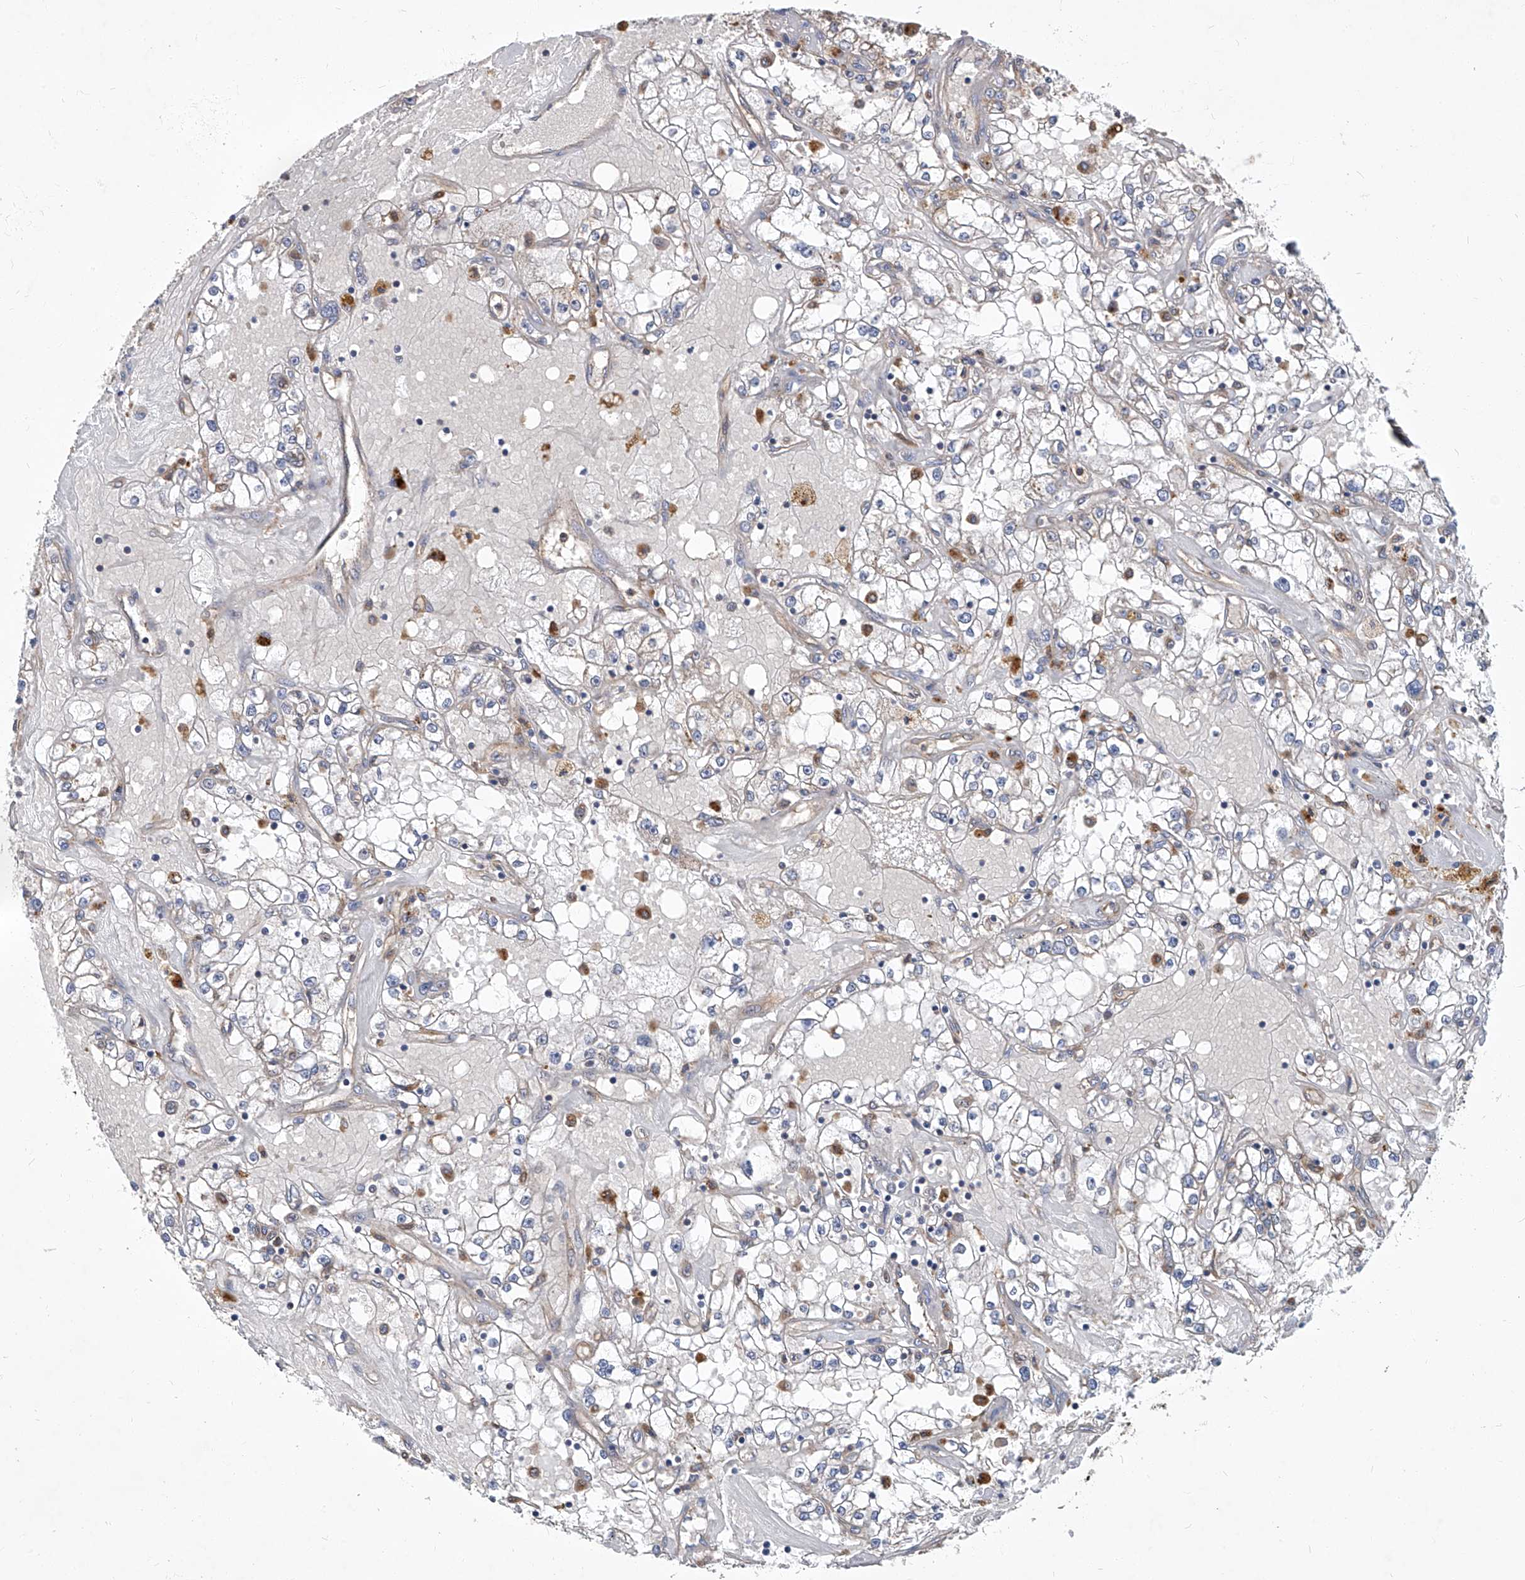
{"staining": {"intensity": "negative", "quantity": "none", "location": "none"}, "tissue": "renal cancer", "cell_type": "Tumor cells", "image_type": "cancer", "snomed": [{"axis": "morphology", "description": "Adenocarcinoma, NOS"}, {"axis": "topography", "description": "Kidney"}], "caption": "IHC photomicrograph of neoplastic tissue: adenocarcinoma (renal) stained with DAB demonstrates no significant protein expression in tumor cells.", "gene": "TNFRSF13B", "patient": {"sex": "male", "age": 56}}